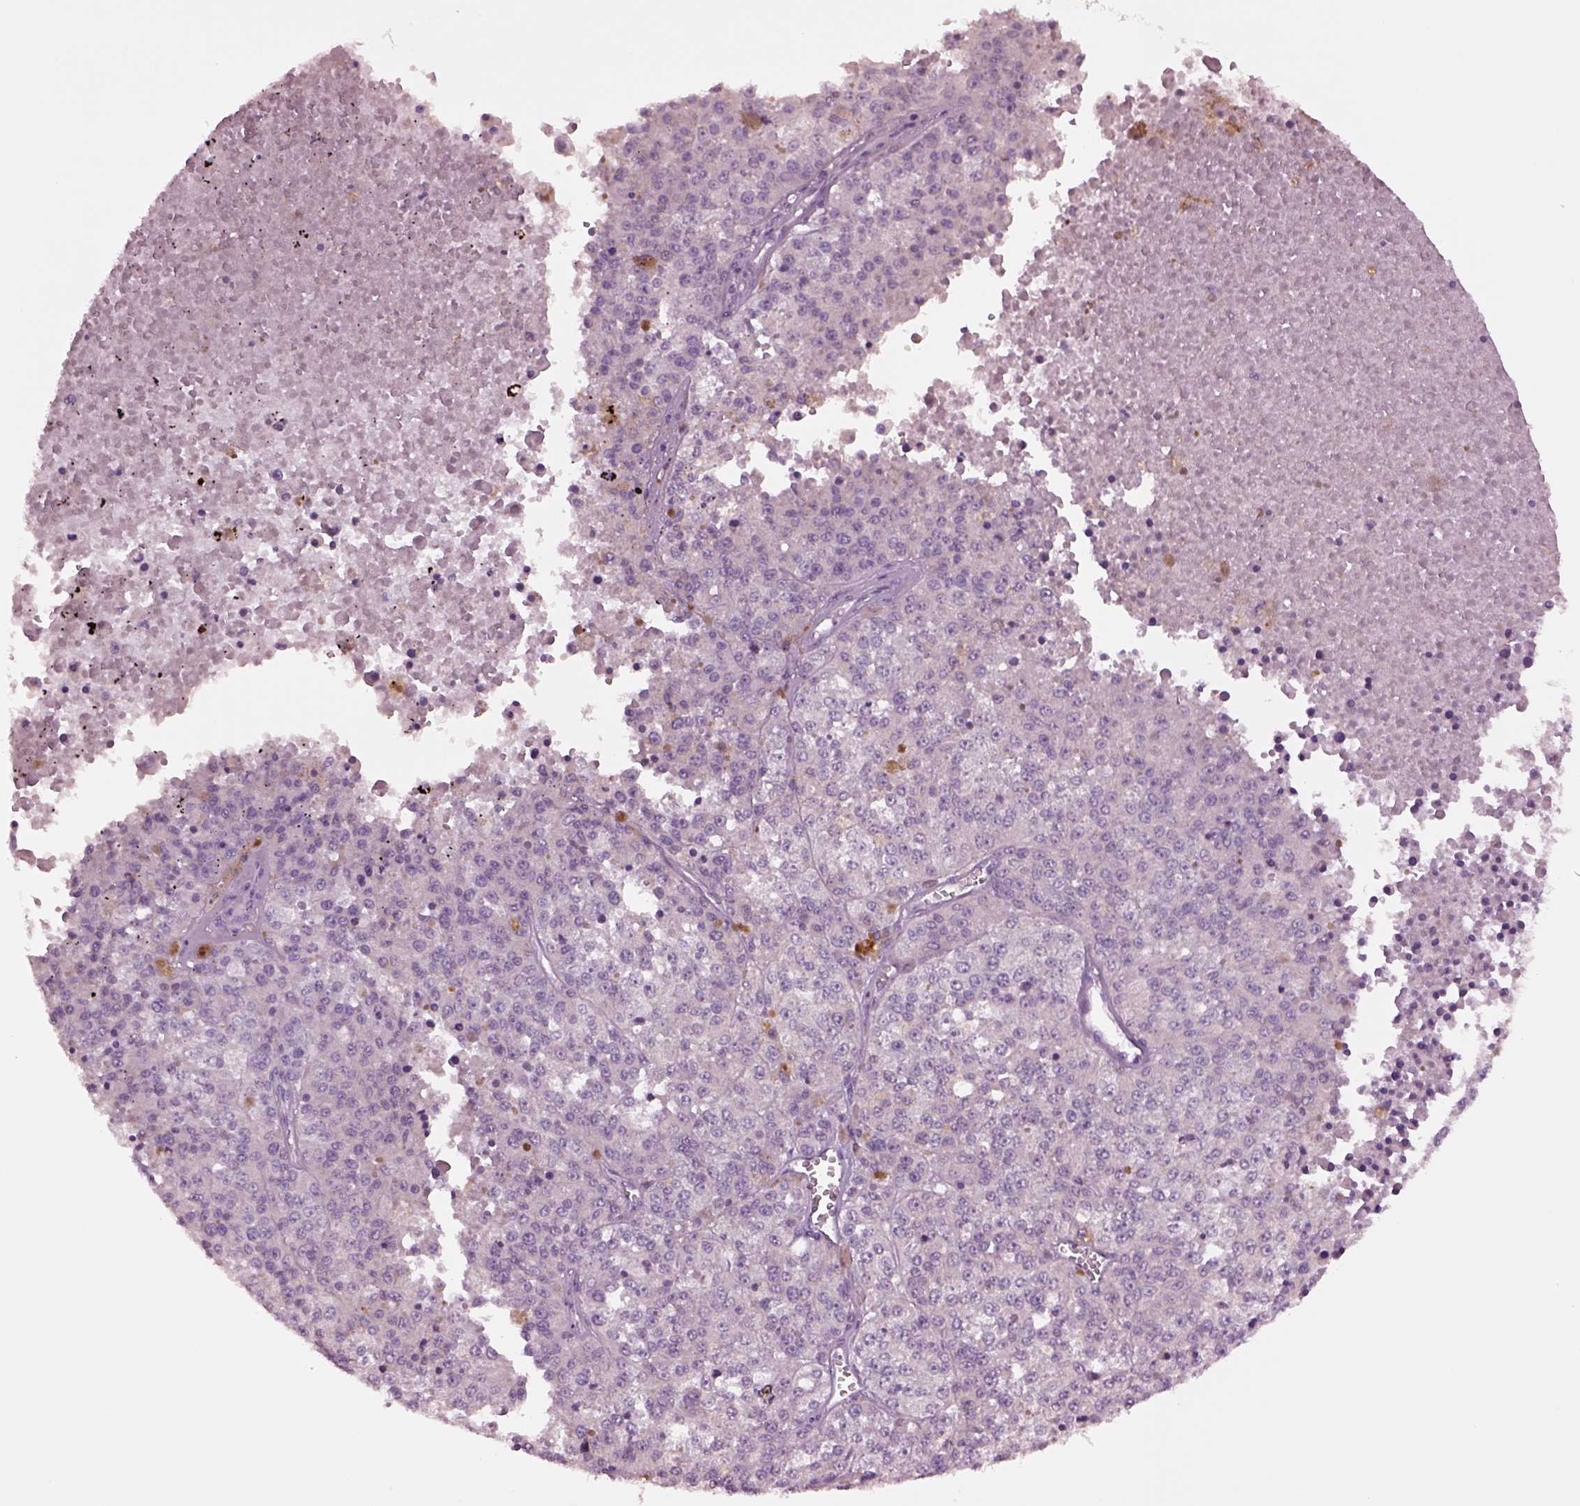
{"staining": {"intensity": "negative", "quantity": "none", "location": "none"}, "tissue": "melanoma", "cell_type": "Tumor cells", "image_type": "cancer", "snomed": [{"axis": "morphology", "description": "Malignant melanoma, Metastatic site"}, {"axis": "topography", "description": "Lymph node"}], "caption": "Immunohistochemistry histopathology image of malignant melanoma (metastatic site) stained for a protein (brown), which reveals no positivity in tumor cells.", "gene": "CLPSL1", "patient": {"sex": "female", "age": 64}}